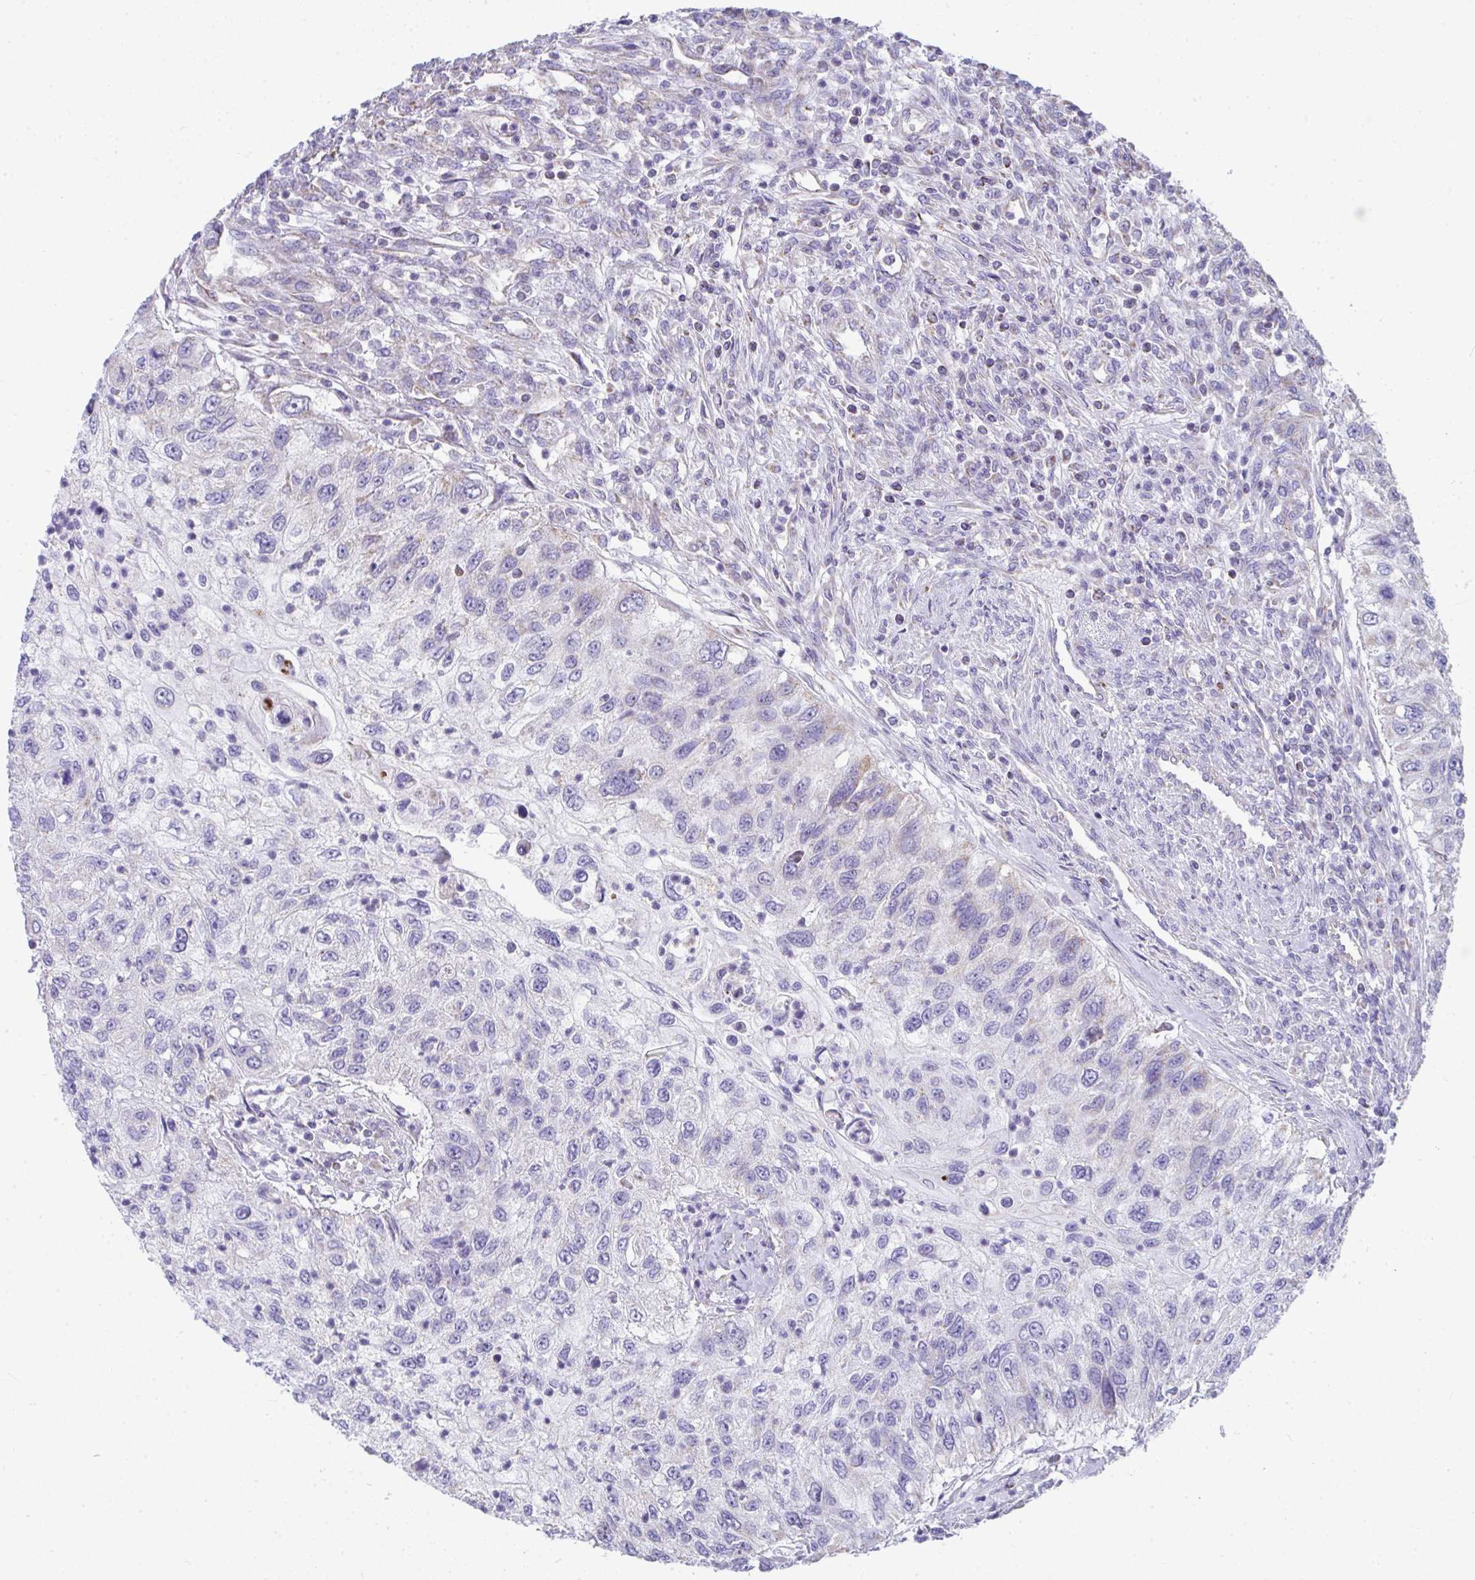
{"staining": {"intensity": "weak", "quantity": "<25%", "location": "cytoplasmic/membranous"}, "tissue": "urothelial cancer", "cell_type": "Tumor cells", "image_type": "cancer", "snomed": [{"axis": "morphology", "description": "Urothelial carcinoma, High grade"}, {"axis": "topography", "description": "Urinary bladder"}], "caption": "IHC of urothelial cancer shows no positivity in tumor cells.", "gene": "SLC6A1", "patient": {"sex": "female", "age": 60}}